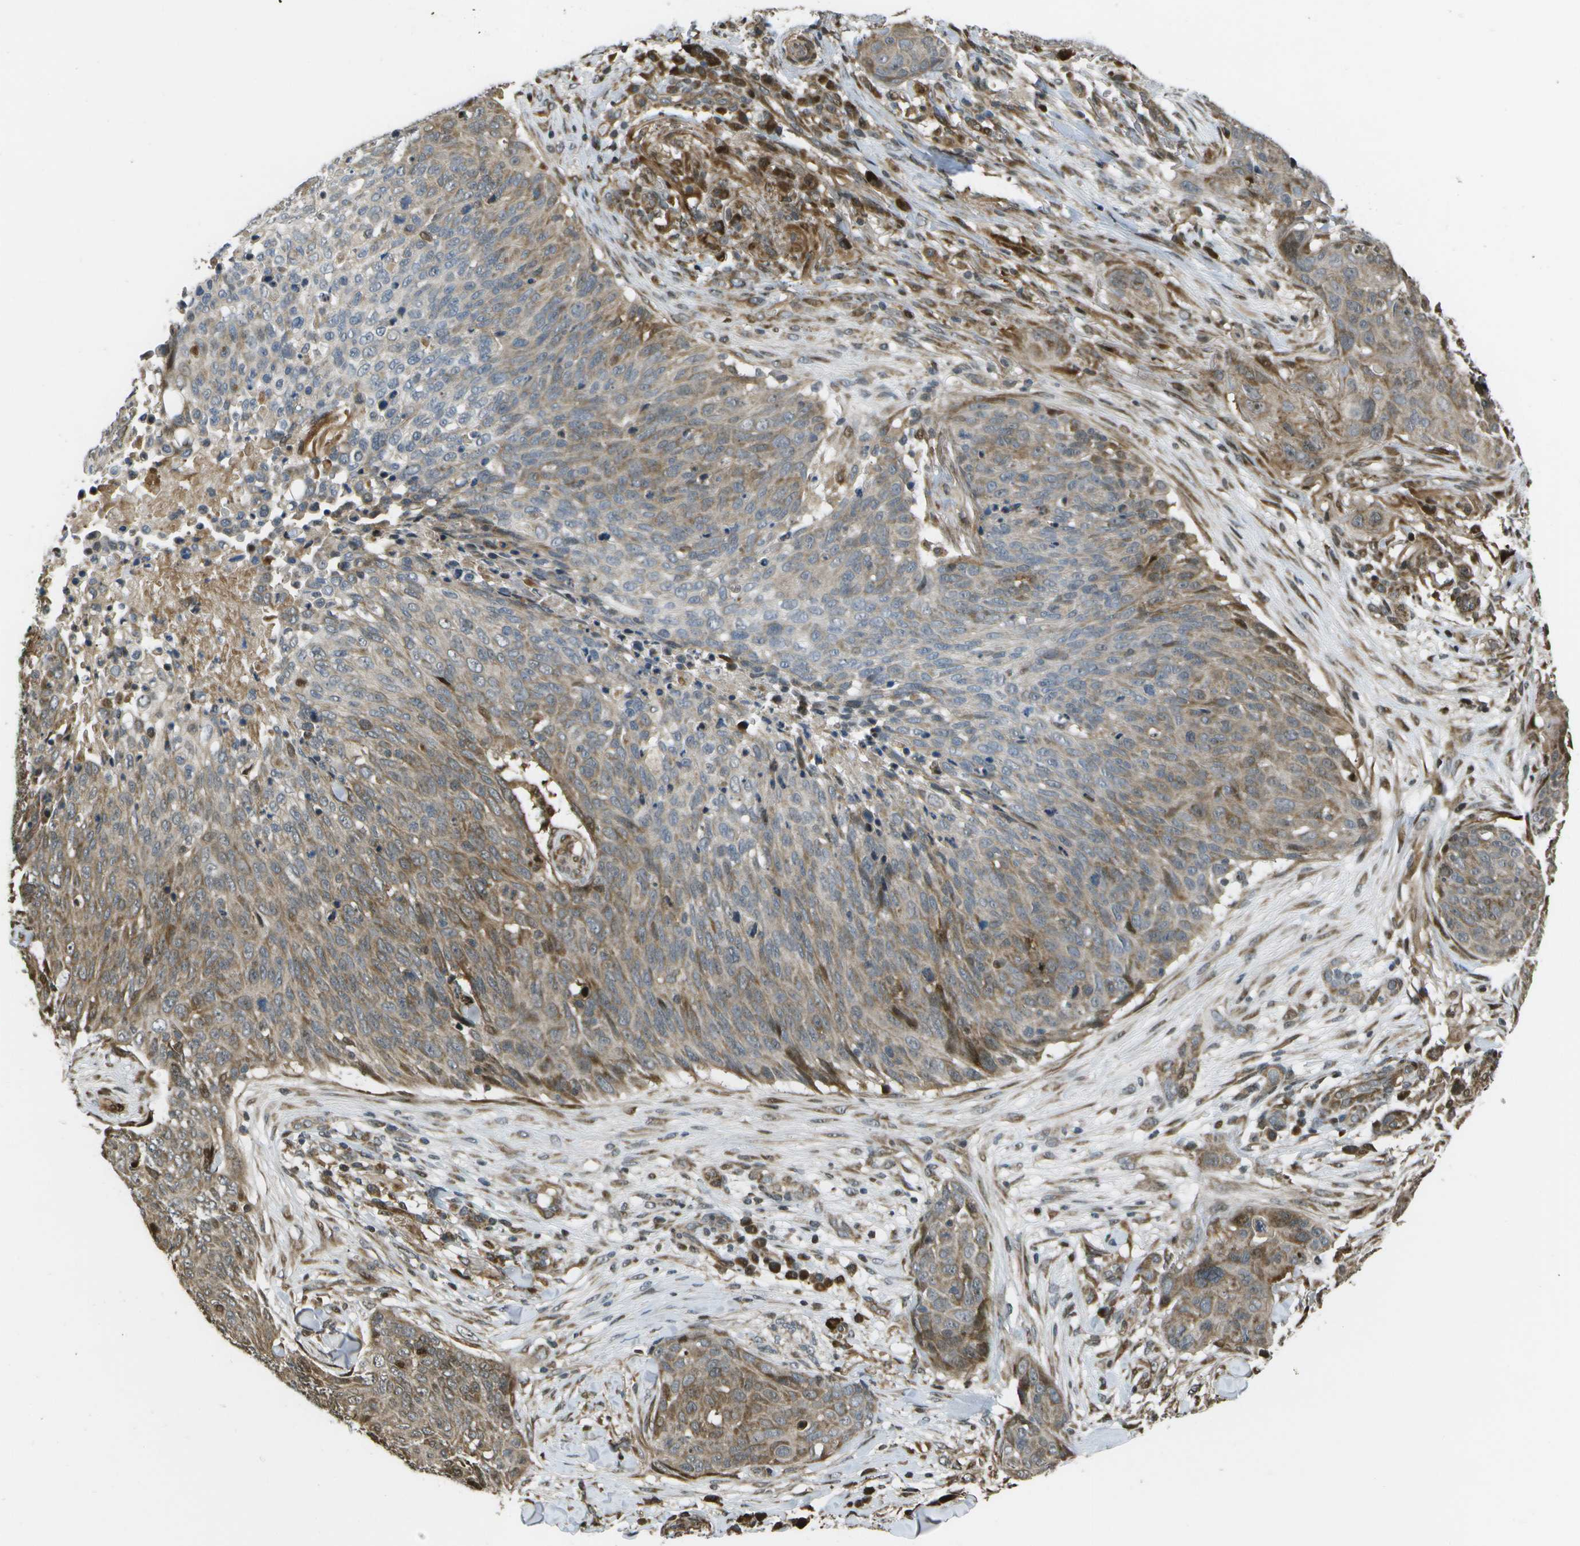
{"staining": {"intensity": "moderate", "quantity": "25%-75%", "location": "cytoplasmic/membranous"}, "tissue": "skin cancer", "cell_type": "Tumor cells", "image_type": "cancer", "snomed": [{"axis": "morphology", "description": "Squamous cell carcinoma in situ, NOS"}, {"axis": "morphology", "description": "Squamous cell carcinoma, NOS"}, {"axis": "topography", "description": "Skin"}], "caption": "A medium amount of moderate cytoplasmic/membranous expression is identified in about 25%-75% of tumor cells in skin cancer (squamous cell carcinoma in situ) tissue.", "gene": "AXIN2", "patient": {"sex": "male", "age": 93}}